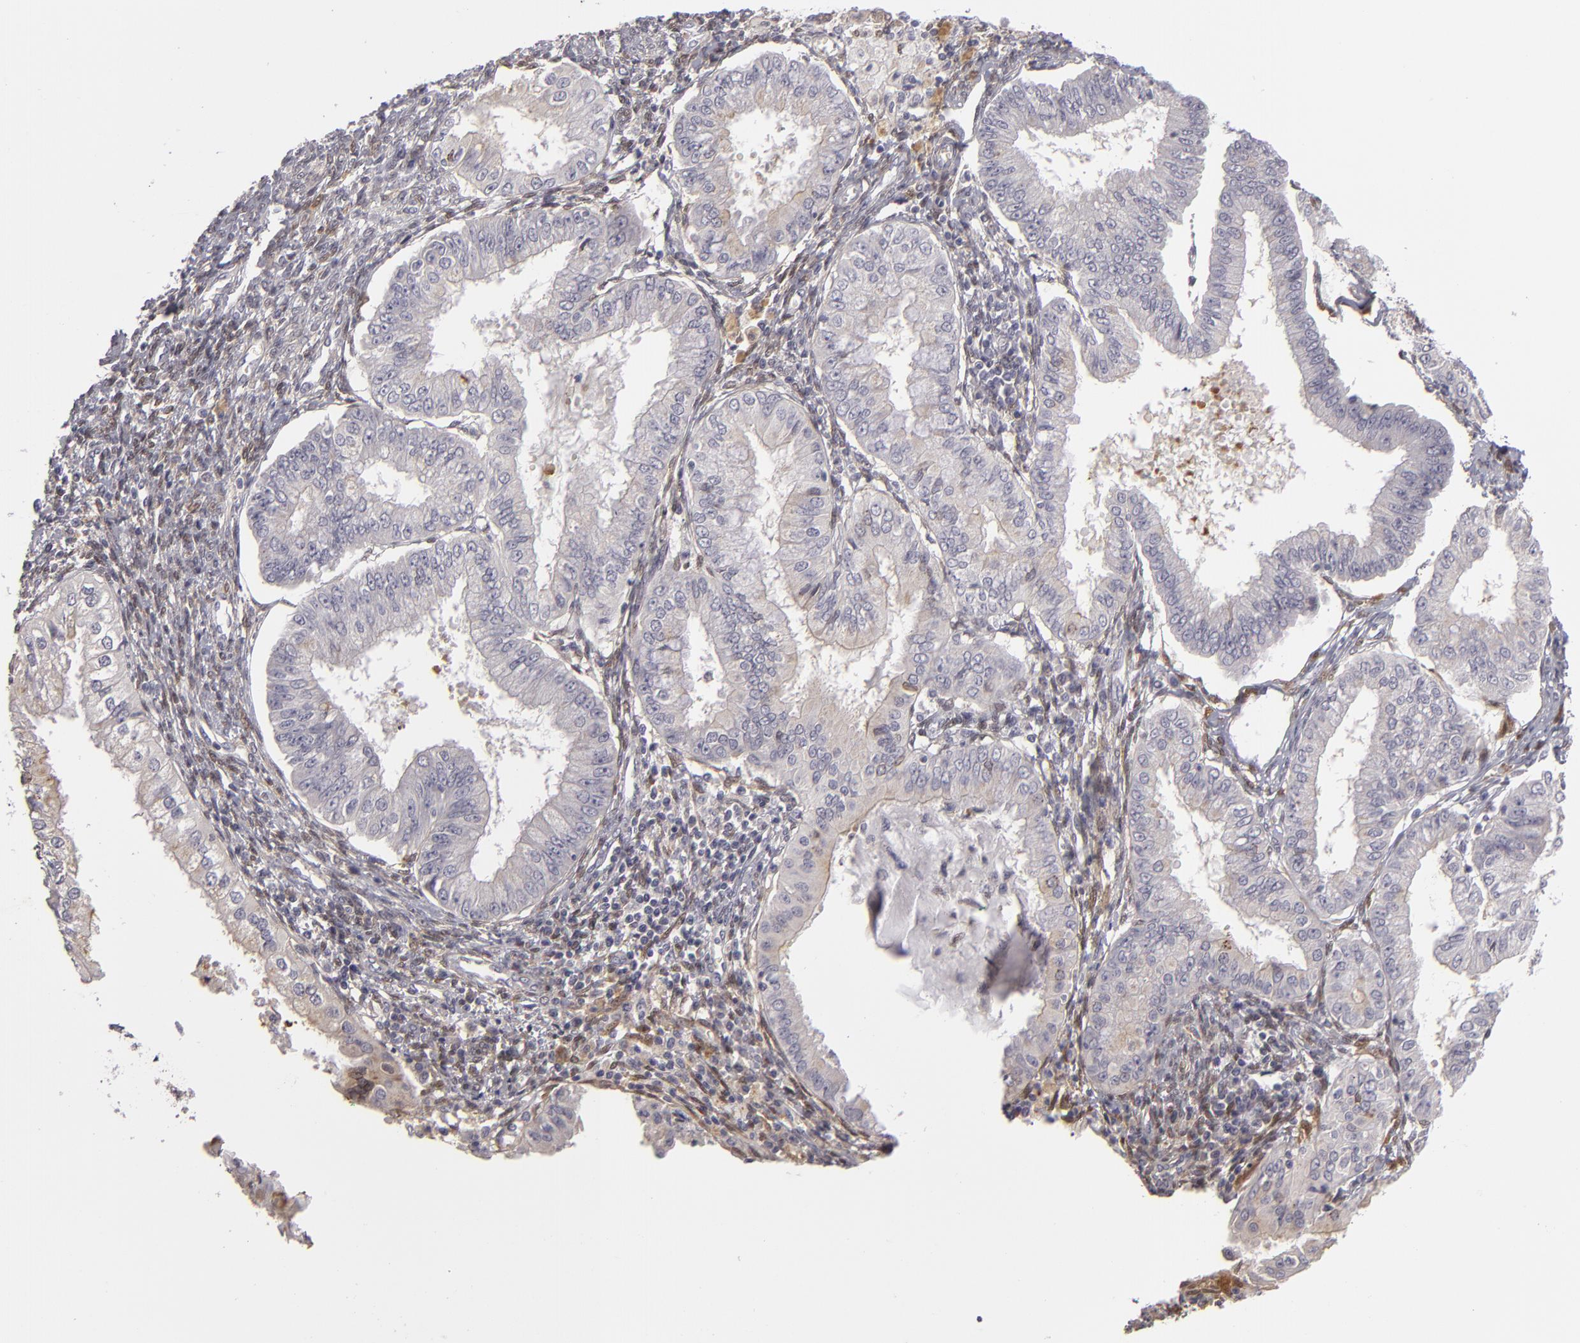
{"staining": {"intensity": "negative", "quantity": "none", "location": "none"}, "tissue": "endometrial cancer", "cell_type": "Tumor cells", "image_type": "cancer", "snomed": [{"axis": "morphology", "description": "Adenocarcinoma, NOS"}, {"axis": "topography", "description": "Endometrium"}], "caption": "Immunohistochemistry histopathology image of neoplastic tissue: human adenocarcinoma (endometrial) stained with DAB (3,3'-diaminobenzidine) demonstrates no significant protein staining in tumor cells.", "gene": "EFS", "patient": {"sex": "female", "age": 76}}